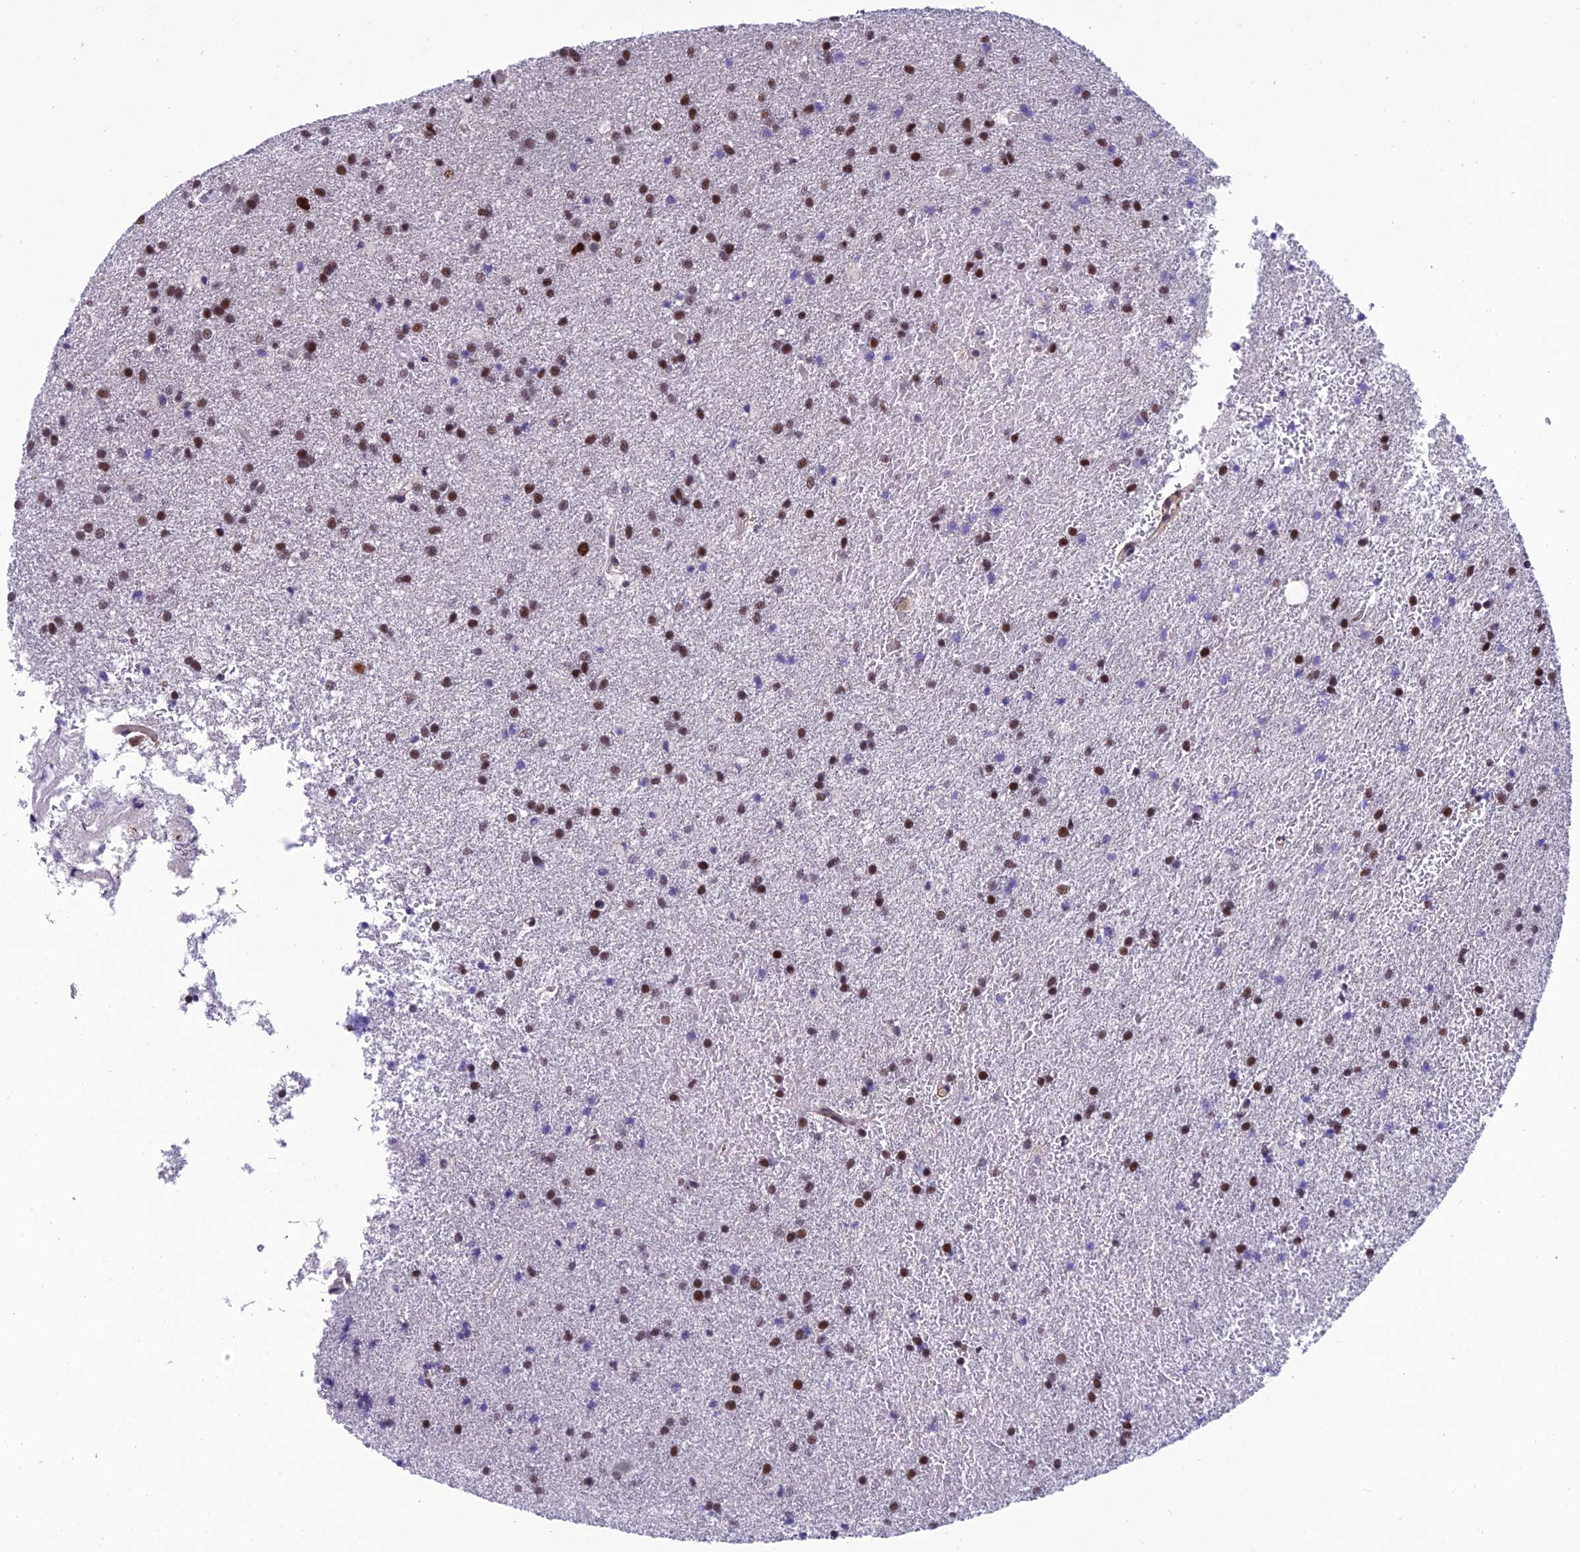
{"staining": {"intensity": "moderate", "quantity": ">75%", "location": "nuclear"}, "tissue": "glioma", "cell_type": "Tumor cells", "image_type": "cancer", "snomed": [{"axis": "morphology", "description": "Glioma, malignant, High grade"}, {"axis": "topography", "description": "Brain"}], "caption": "A high-resolution image shows immunohistochemistry (IHC) staining of malignant glioma (high-grade), which exhibits moderate nuclear expression in about >75% of tumor cells. Nuclei are stained in blue.", "gene": "RSRC1", "patient": {"sex": "female", "age": 50}}